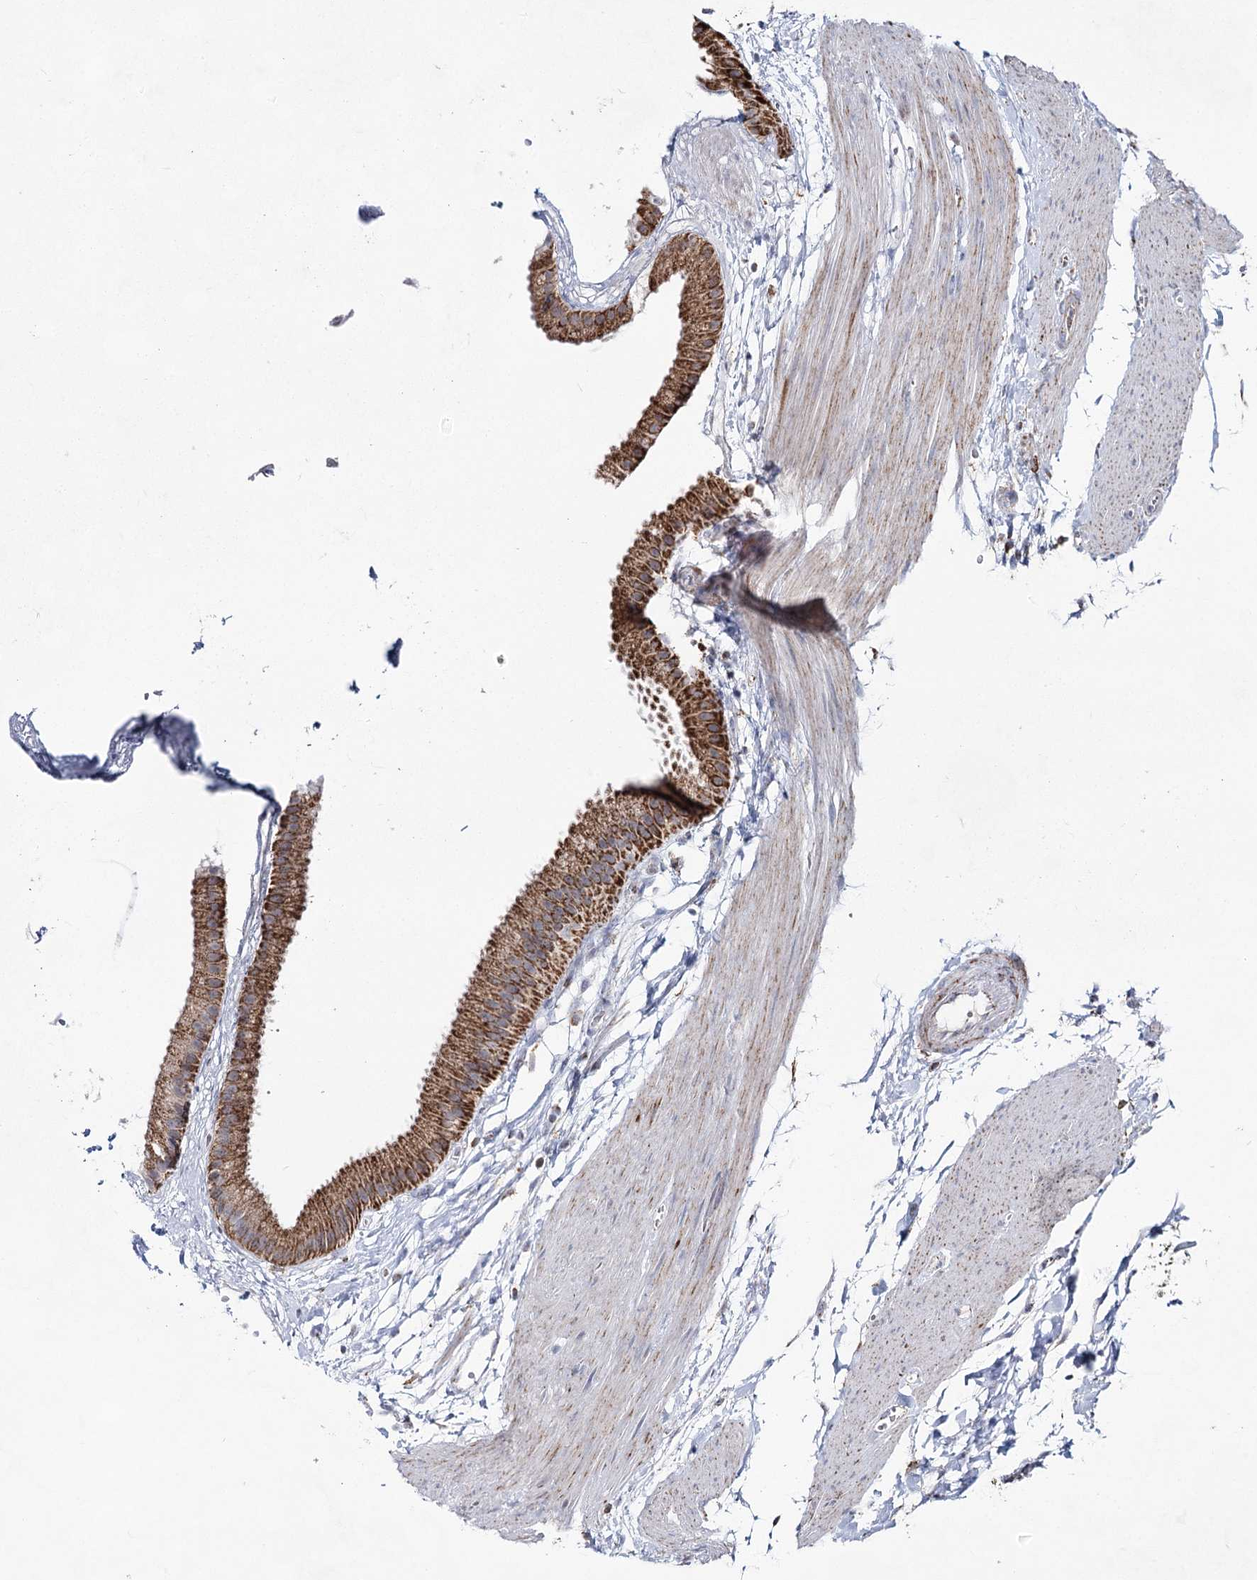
{"staining": {"intensity": "strong", "quantity": ">75%", "location": "cytoplasmic/membranous"}, "tissue": "gallbladder", "cell_type": "Glandular cells", "image_type": "normal", "snomed": [{"axis": "morphology", "description": "Normal tissue, NOS"}, {"axis": "topography", "description": "Gallbladder"}], "caption": "Immunohistochemistry (IHC) photomicrograph of normal gallbladder: human gallbladder stained using IHC displays high levels of strong protein expression localized specifically in the cytoplasmic/membranous of glandular cells, appearing as a cytoplasmic/membranous brown color.", "gene": "CWF19L1", "patient": {"sex": "female", "age": 64}}